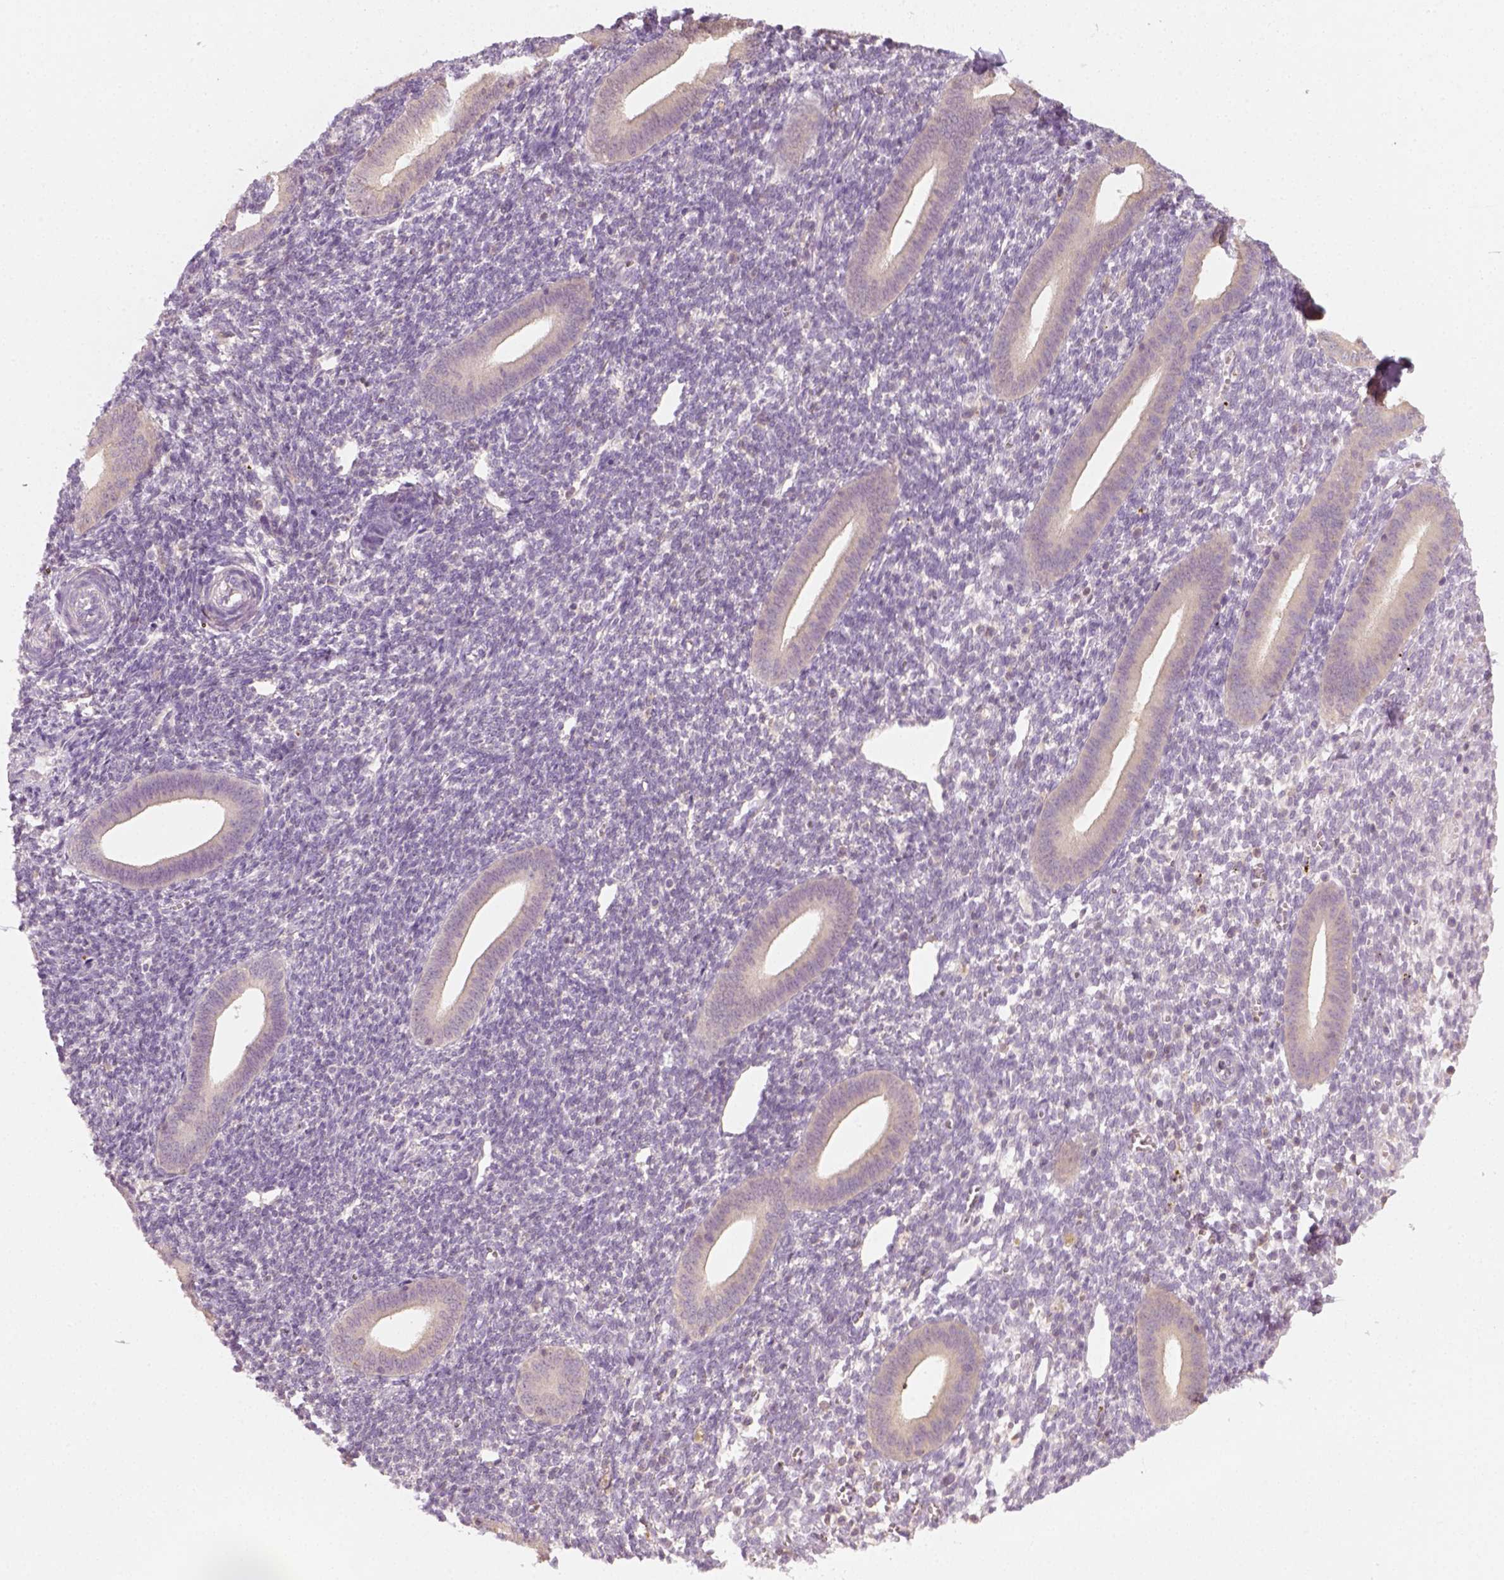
{"staining": {"intensity": "negative", "quantity": "none", "location": "none"}, "tissue": "endometrium", "cell_type": "Cells in endometrial stroma", "image_type": "normal", "snomed": [{"axis": "morphology", "description": "Normal tissue, NOS"}, {"axis": "topography", "description": "Endometrium"}], "caption": "This micrograph is of unremarkable endometrium stained with immunohistochemistry (IHC) to label a protein in brown with the nuclei are counter-stained blue. There is no staining in cells in endometrial stroma.", "gene": "EPHB1", "patient": {"sex": "female", "age": 25}}